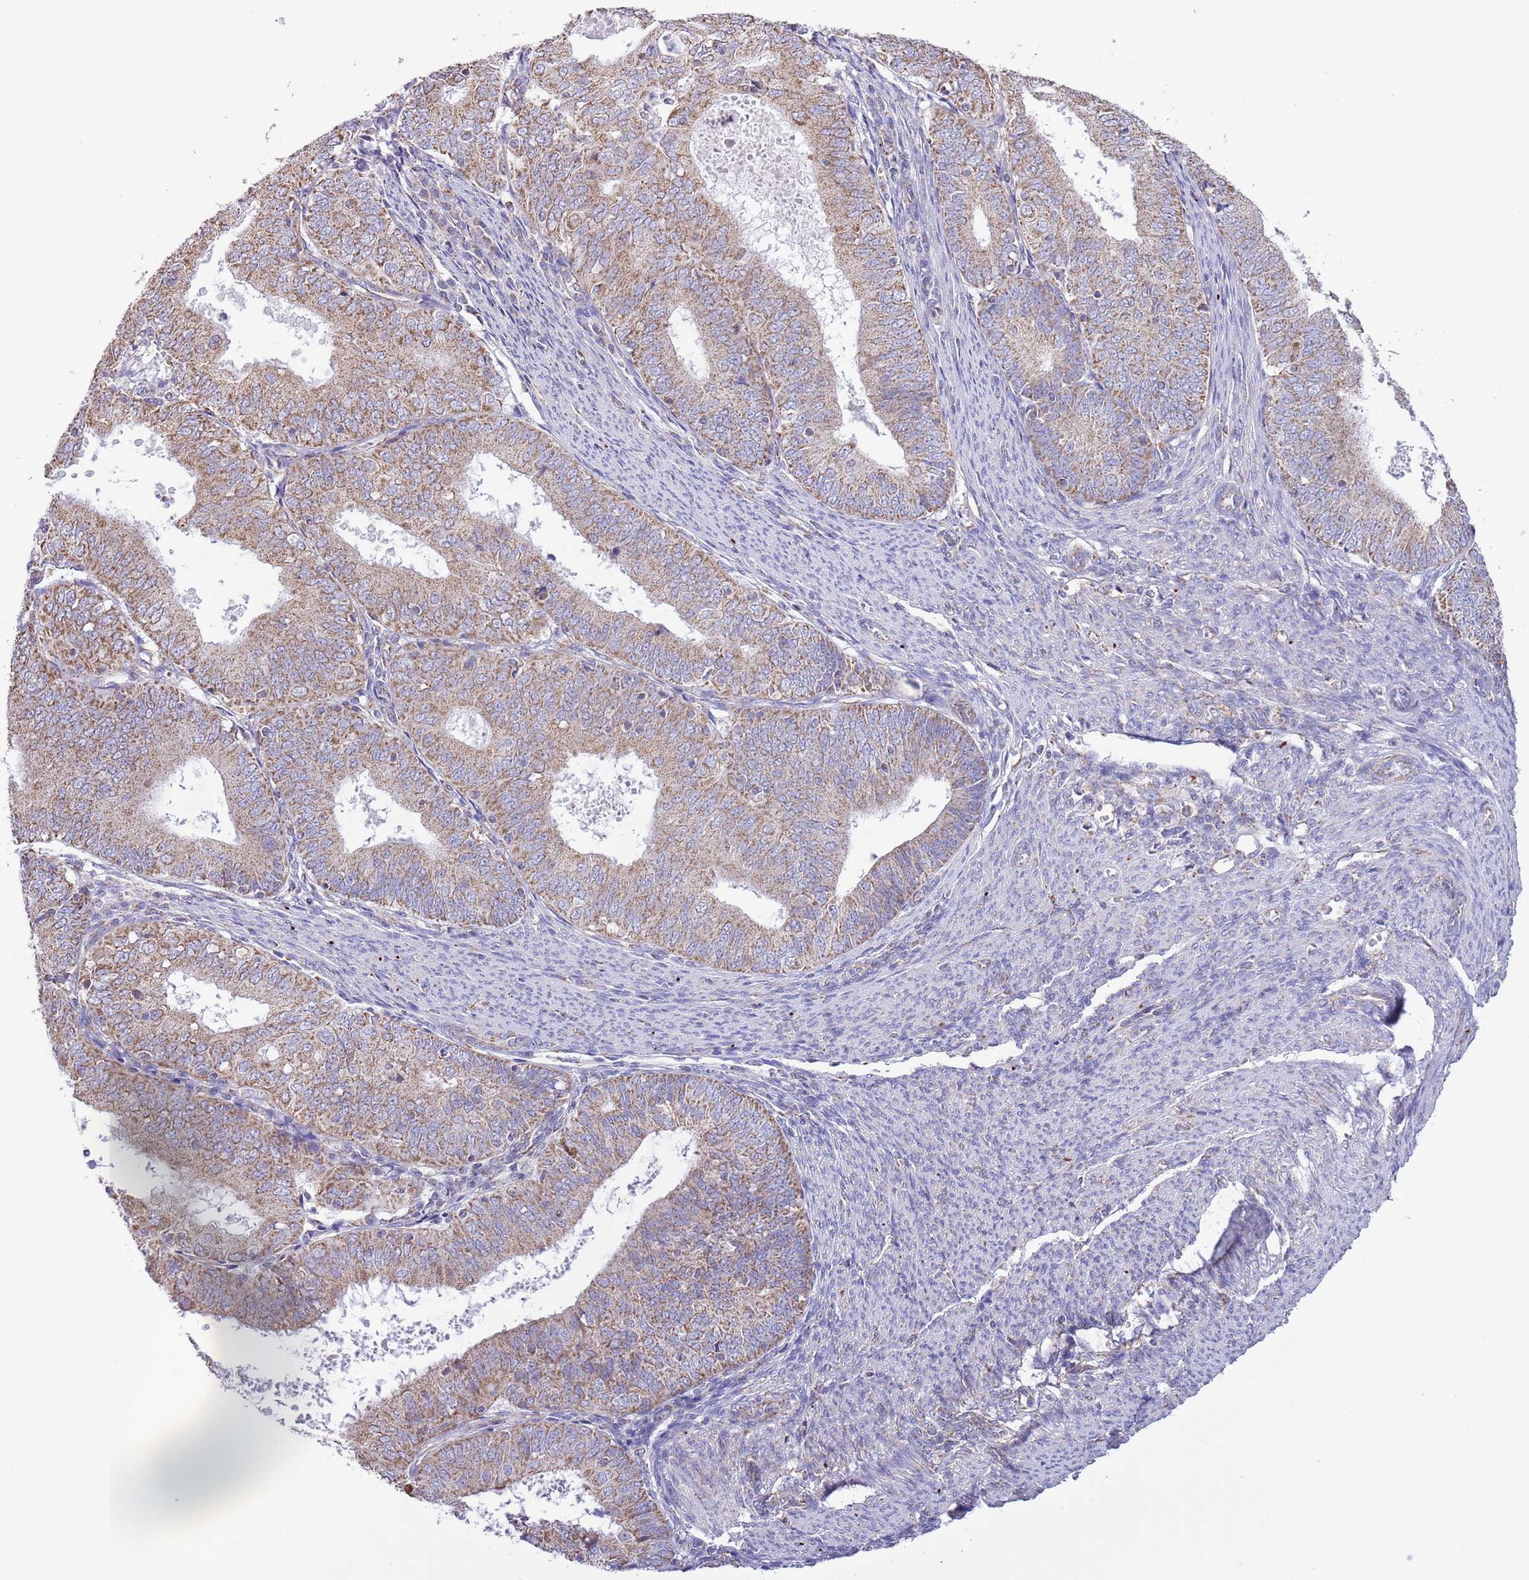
{"staining": {"intensity": "moderate", "quantity": ">75%", "location": "cytoplasmic/membranous"}, "tissue": "endometrial cancer", "cell_type": "Tumor cells", "image_type": "cancer", "snomed": [{"axis": "morphology", "description": "Adenocarcinoma, NOS"}, {"axis": "topography", "description": "Endometrium"}], "caption": "Immunohistochemical staining of human adenocarcinoma (endometrial) shows medium levels of moderate cytoplasmic/membranous protein positivity in about >75% of tumor cells. The staining was performed using DAB (3,3'-diaminobenzidine) to visualize the protein expression in brown, while the nuclei were stained in blue with hematoxylin (Magnification: 20x).", "gene": "TEKTIP1", "patient": {"sex": "female", "age": 57}}